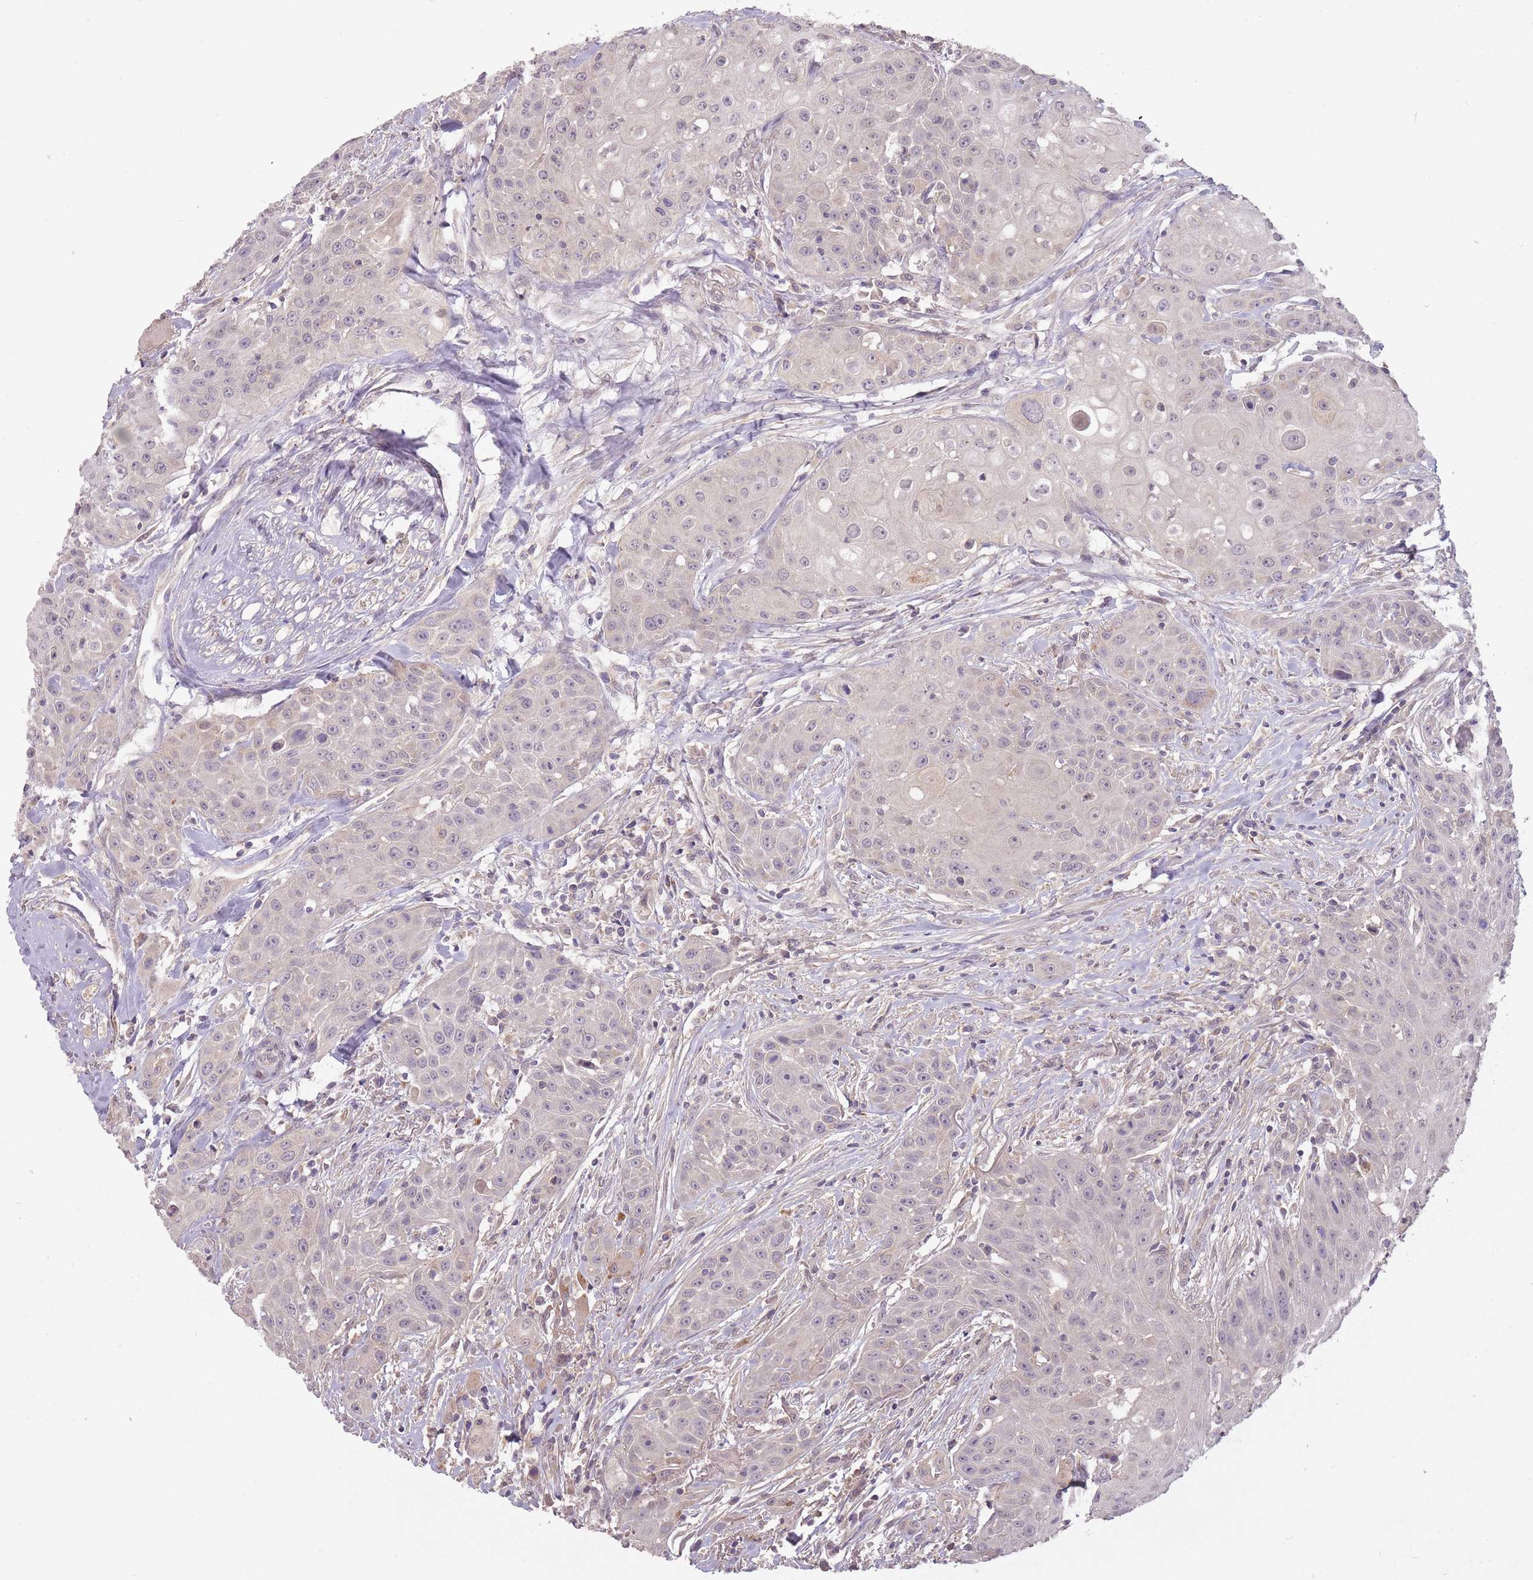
{"staining": {"intensity": "negative", "quantity": "none", "location": "none"}, "tissue": "head and neck cancer", "cell_type": "Tumor cells", "image_type": "cancer", "snomed": [{"axis": "morphology", "description": "Squamous cell carcinoma, NOS"}, {"axis": "topography", "description": "Oral tissue"}, {"axis": "topography", "description": "Head-Neck"}], "caption": "IHC histopathology image of neoplastic tissue: human head and neck cancer stained with DAB displays no significant protein staining in tumor cells. (DAB (3,3'-diaminobenzidine) IHC, high magnification).", "gene": "LRATD2", "patient": {"sex": "female", "age": 82}}